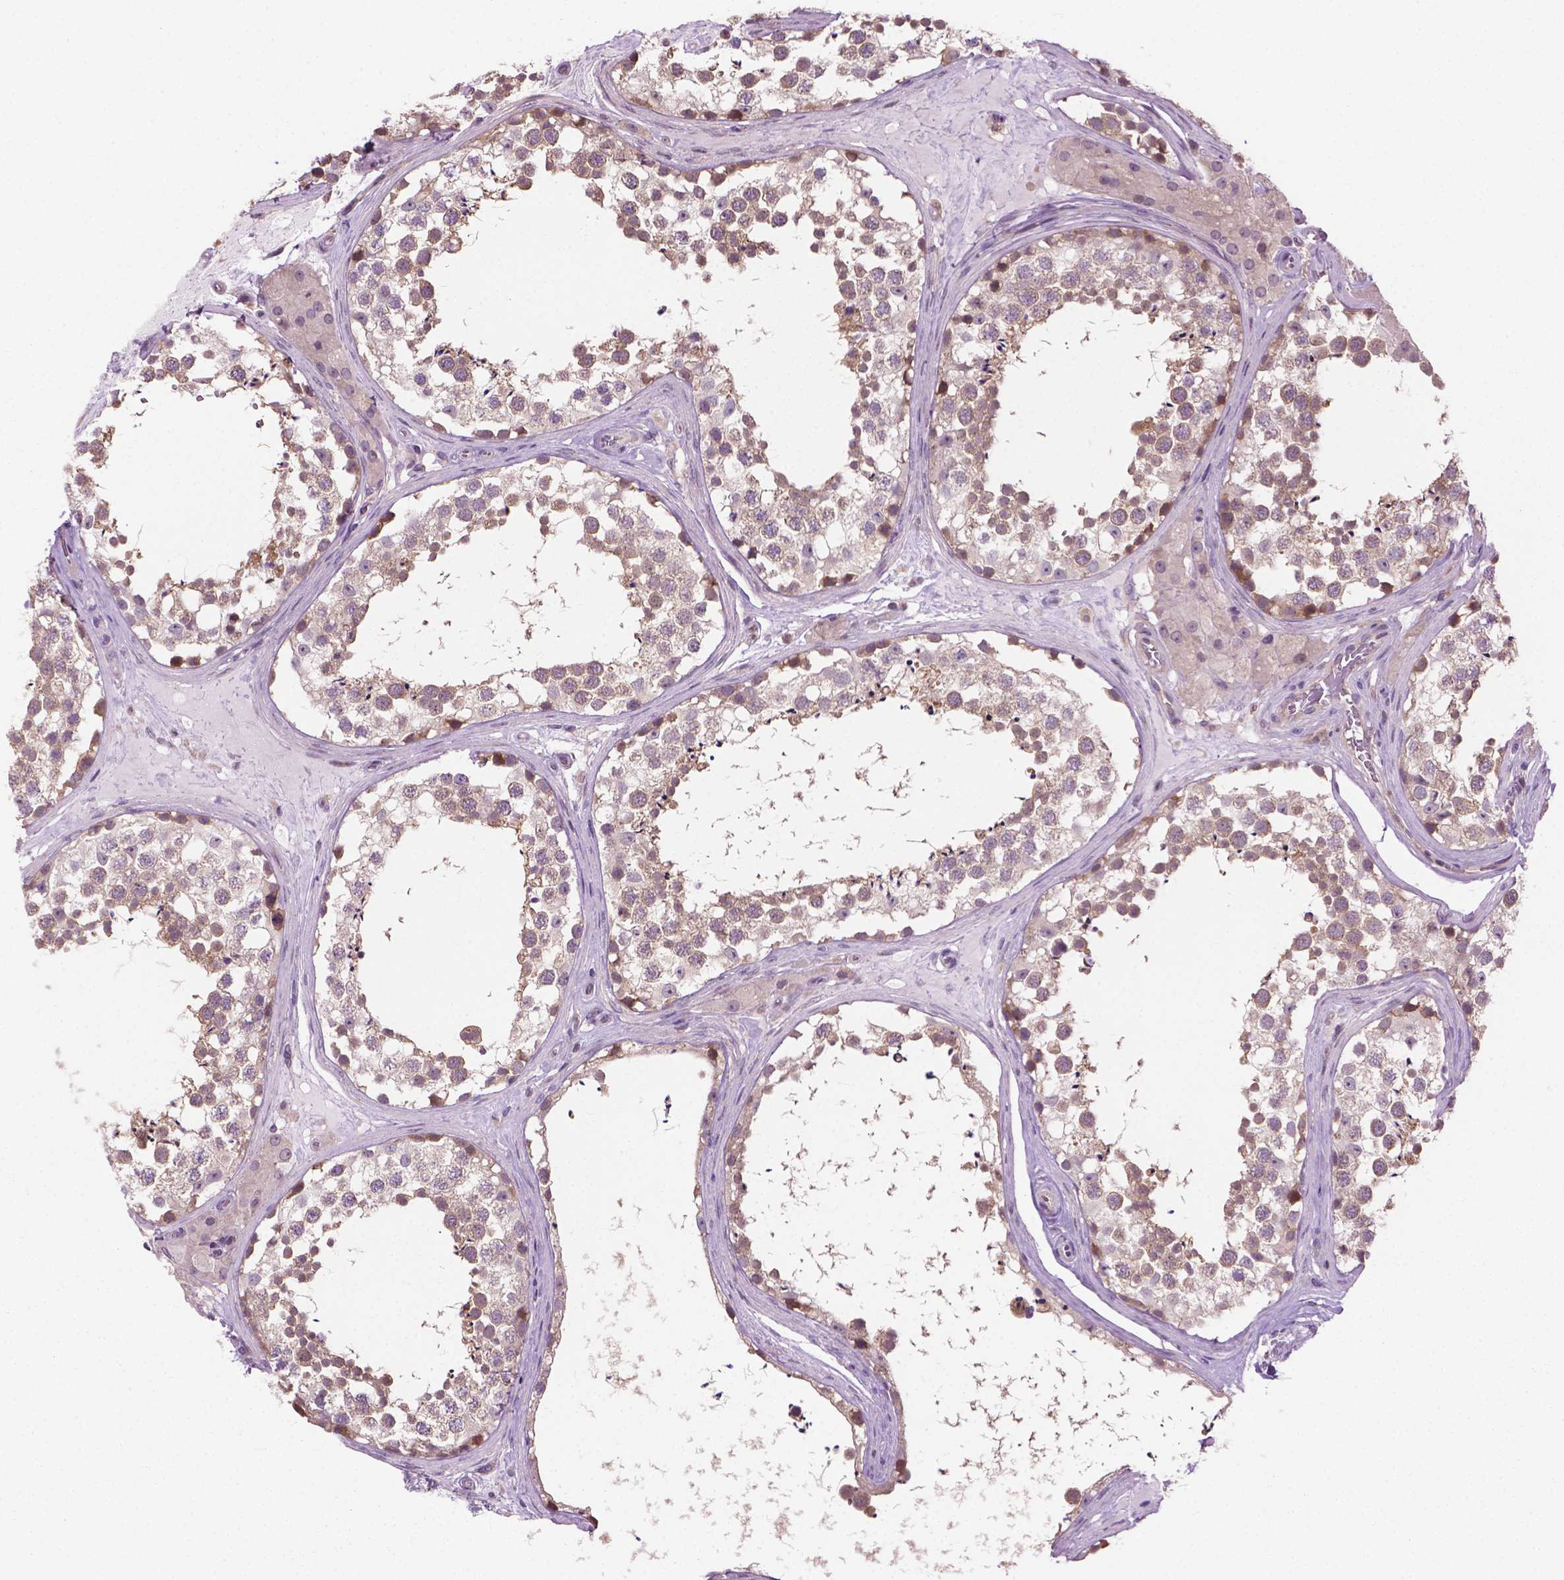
{"staining": {"intensity": "weak", "quantity": ">75%", "location": "cytoplasmic/membranous"}, "tissue": "testis", "cell_type": "Cells in seminiferous ducts", "image_type": "normal", "snomed": [{"axis": "morphology", "description": "Normal tissue, NOS"}, {"axis": "morphology", "description": "Seminoma, NOS"}, {"axis": "topography", "description": "Testis"}], "caption": "Immunohistochemistry (IHC) (DAB) staining of benign human testis exhibits weak cytoplasmic/membranous protein staining in approximately >75% of cells in seminiferous ducts. Ihc stains the protein in brown and the nuclei are stained blue.", "gene": "MZT1", "patient": {"sex": "male", "age": 65}}